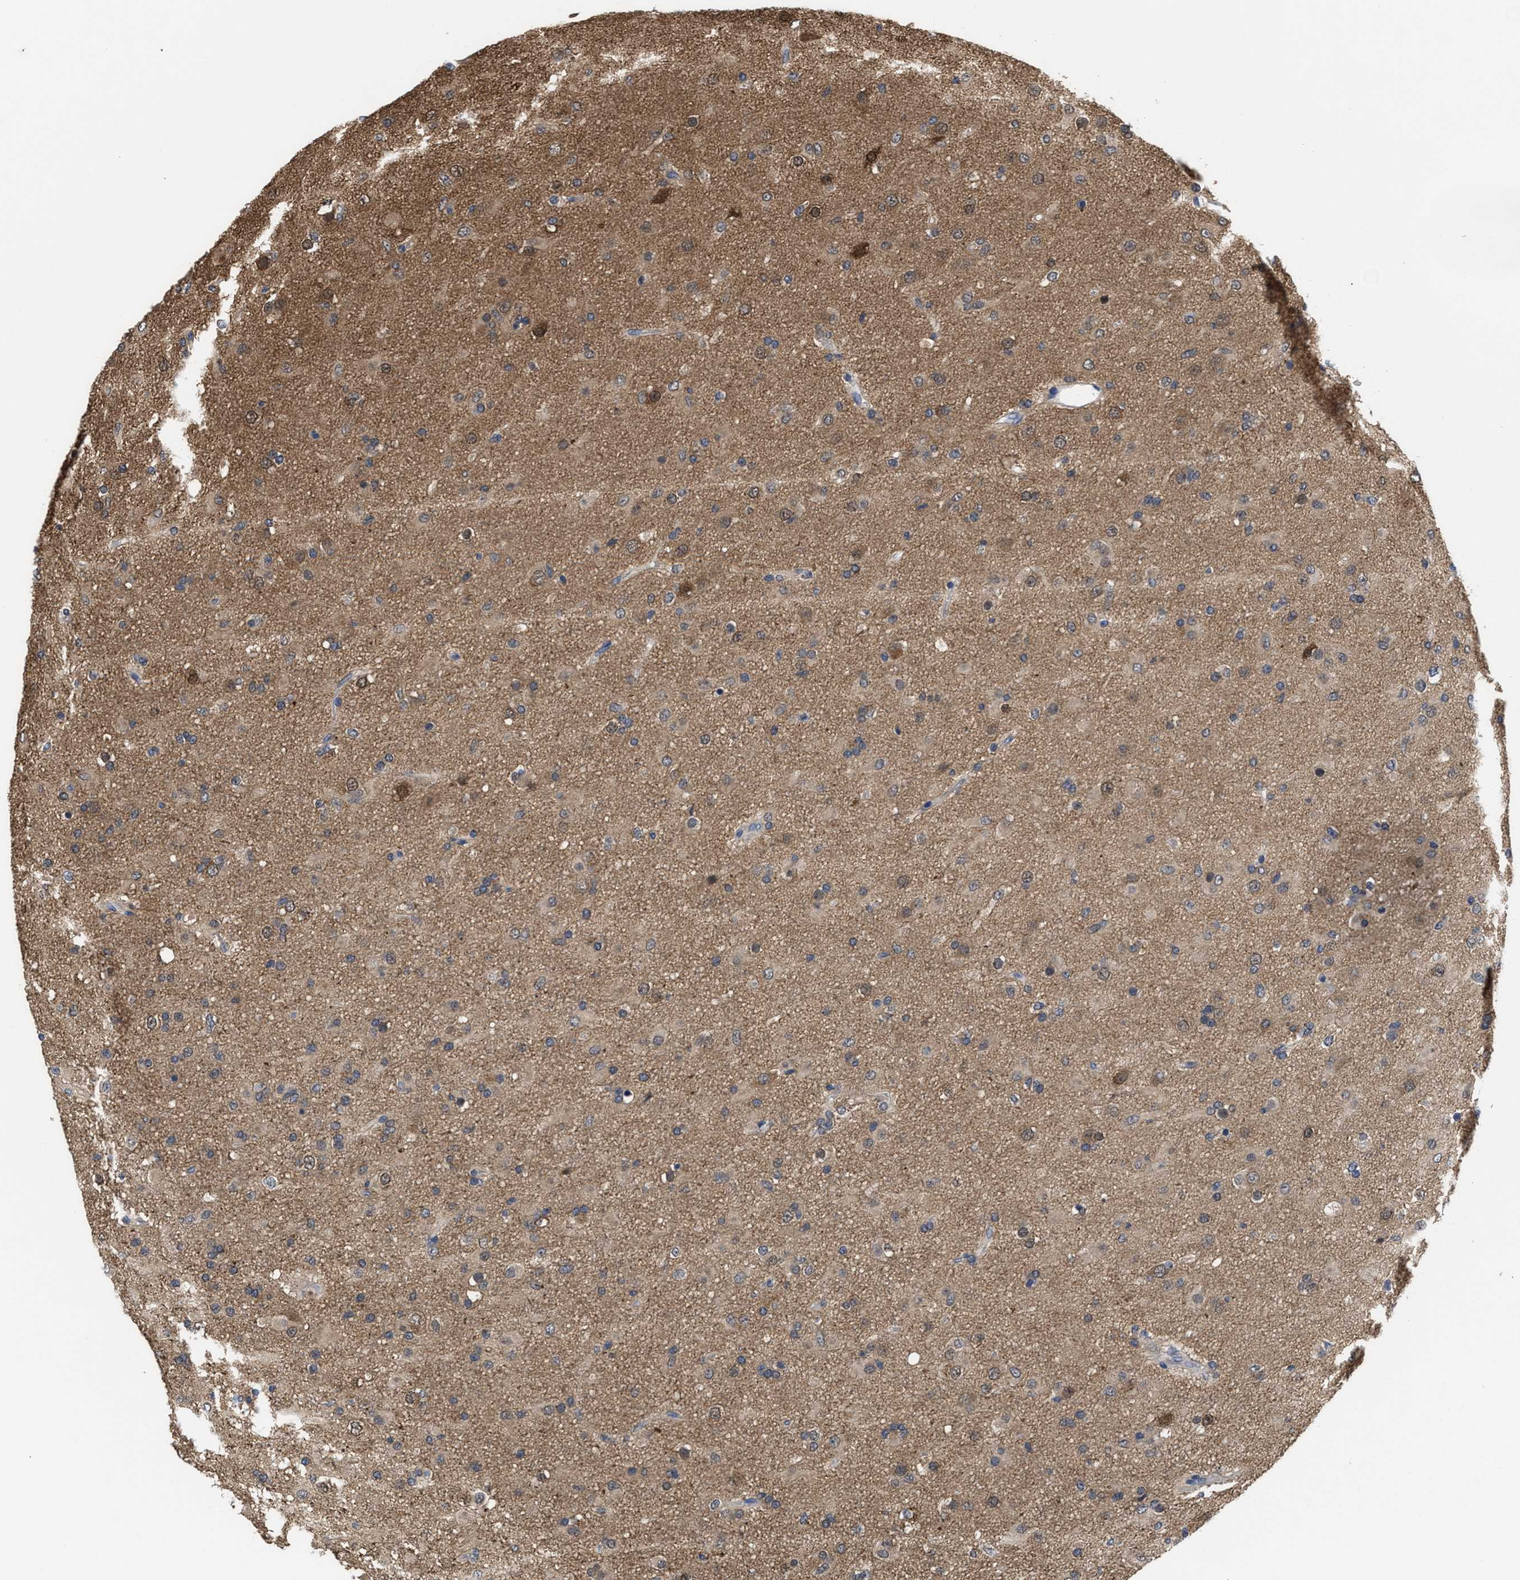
{"staining": {"intensity": "moderate", "quantity": "<25%", "location": "nuclear"}, "tissue": "glioma", "cell_type": "Tumor cells", "image_type": "cancer", "snomed": [{"axis": "morphology", "description": "Glioma, malignant, Low grade"}, {"axis": "topography", "description": "Brain"}], "caption": "Protein expression analysis of malignant glioma (low-grade) reveals moderate nuclear positivity in approximately <25% of tumor cells.", "gene": "KIF12", "patient": {"sex": "male", "age": 65}}